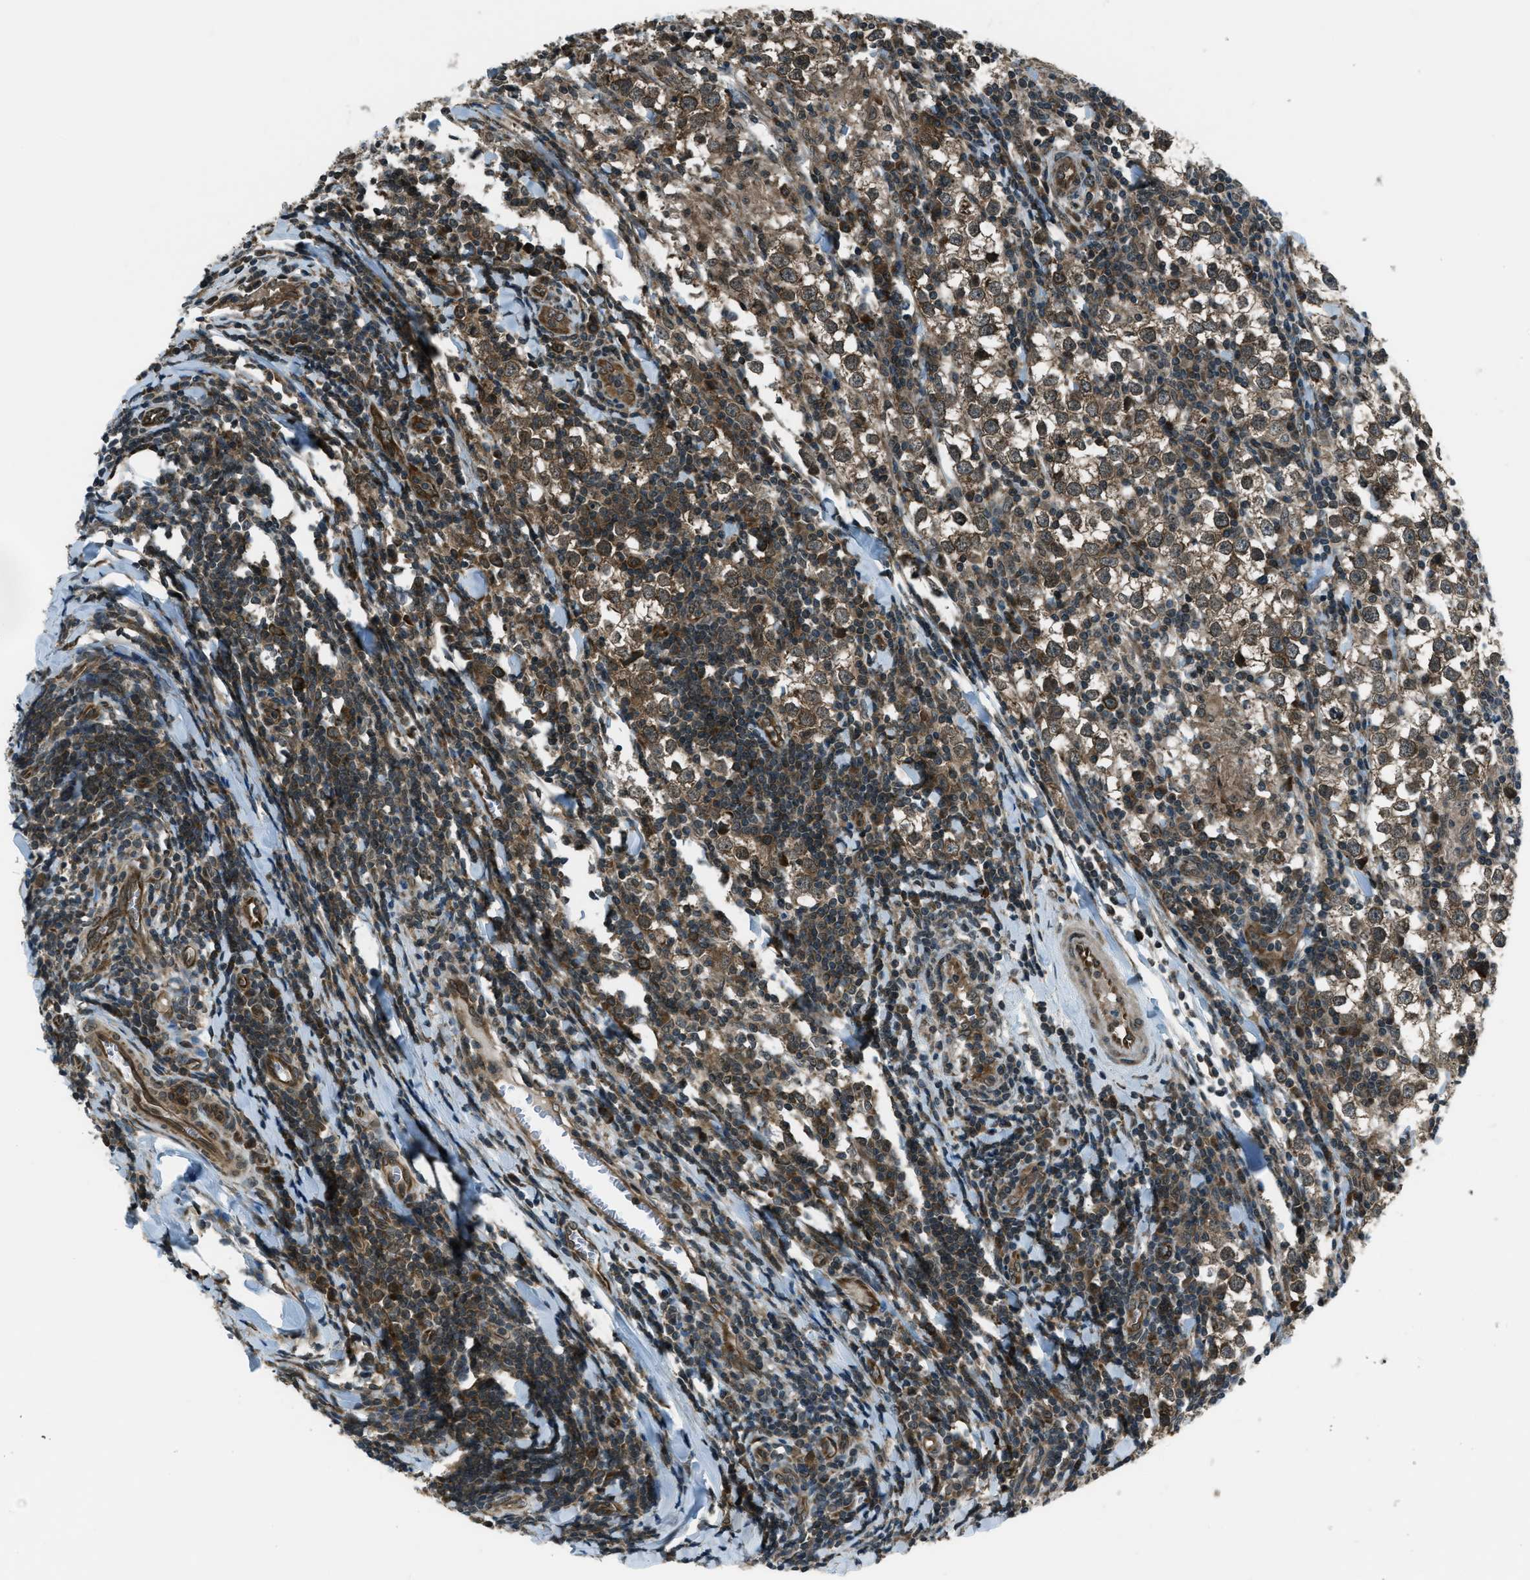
{"staining": {"intensity": "moderate", "quantity": "25%-75%", "location": "cytoplasmic/membranous,nuclear"}, "tissue": "testis cancer", "cell_type": "Tumor cells", "image_type": "cancer", "snomed": [{"axis": "morphology", "description": "Seminoma, NOS"}, {"axis": "morphology", "description": "Carcinoma, Embryonal, NOS"}, {"axis": "topography", "description": "Testis"}], "caption": "A high-resolution micrograph shows immunohistochemistry (IHC) staining of testis cancer (embryonal carcinoma), which demonstrates moderate cytoplasmic/membranous and nuclear positivity in approximately 25%-75% of tumor cells.", "gene": "ASAP2", "patient": {"sex": "male", "age": 36}}